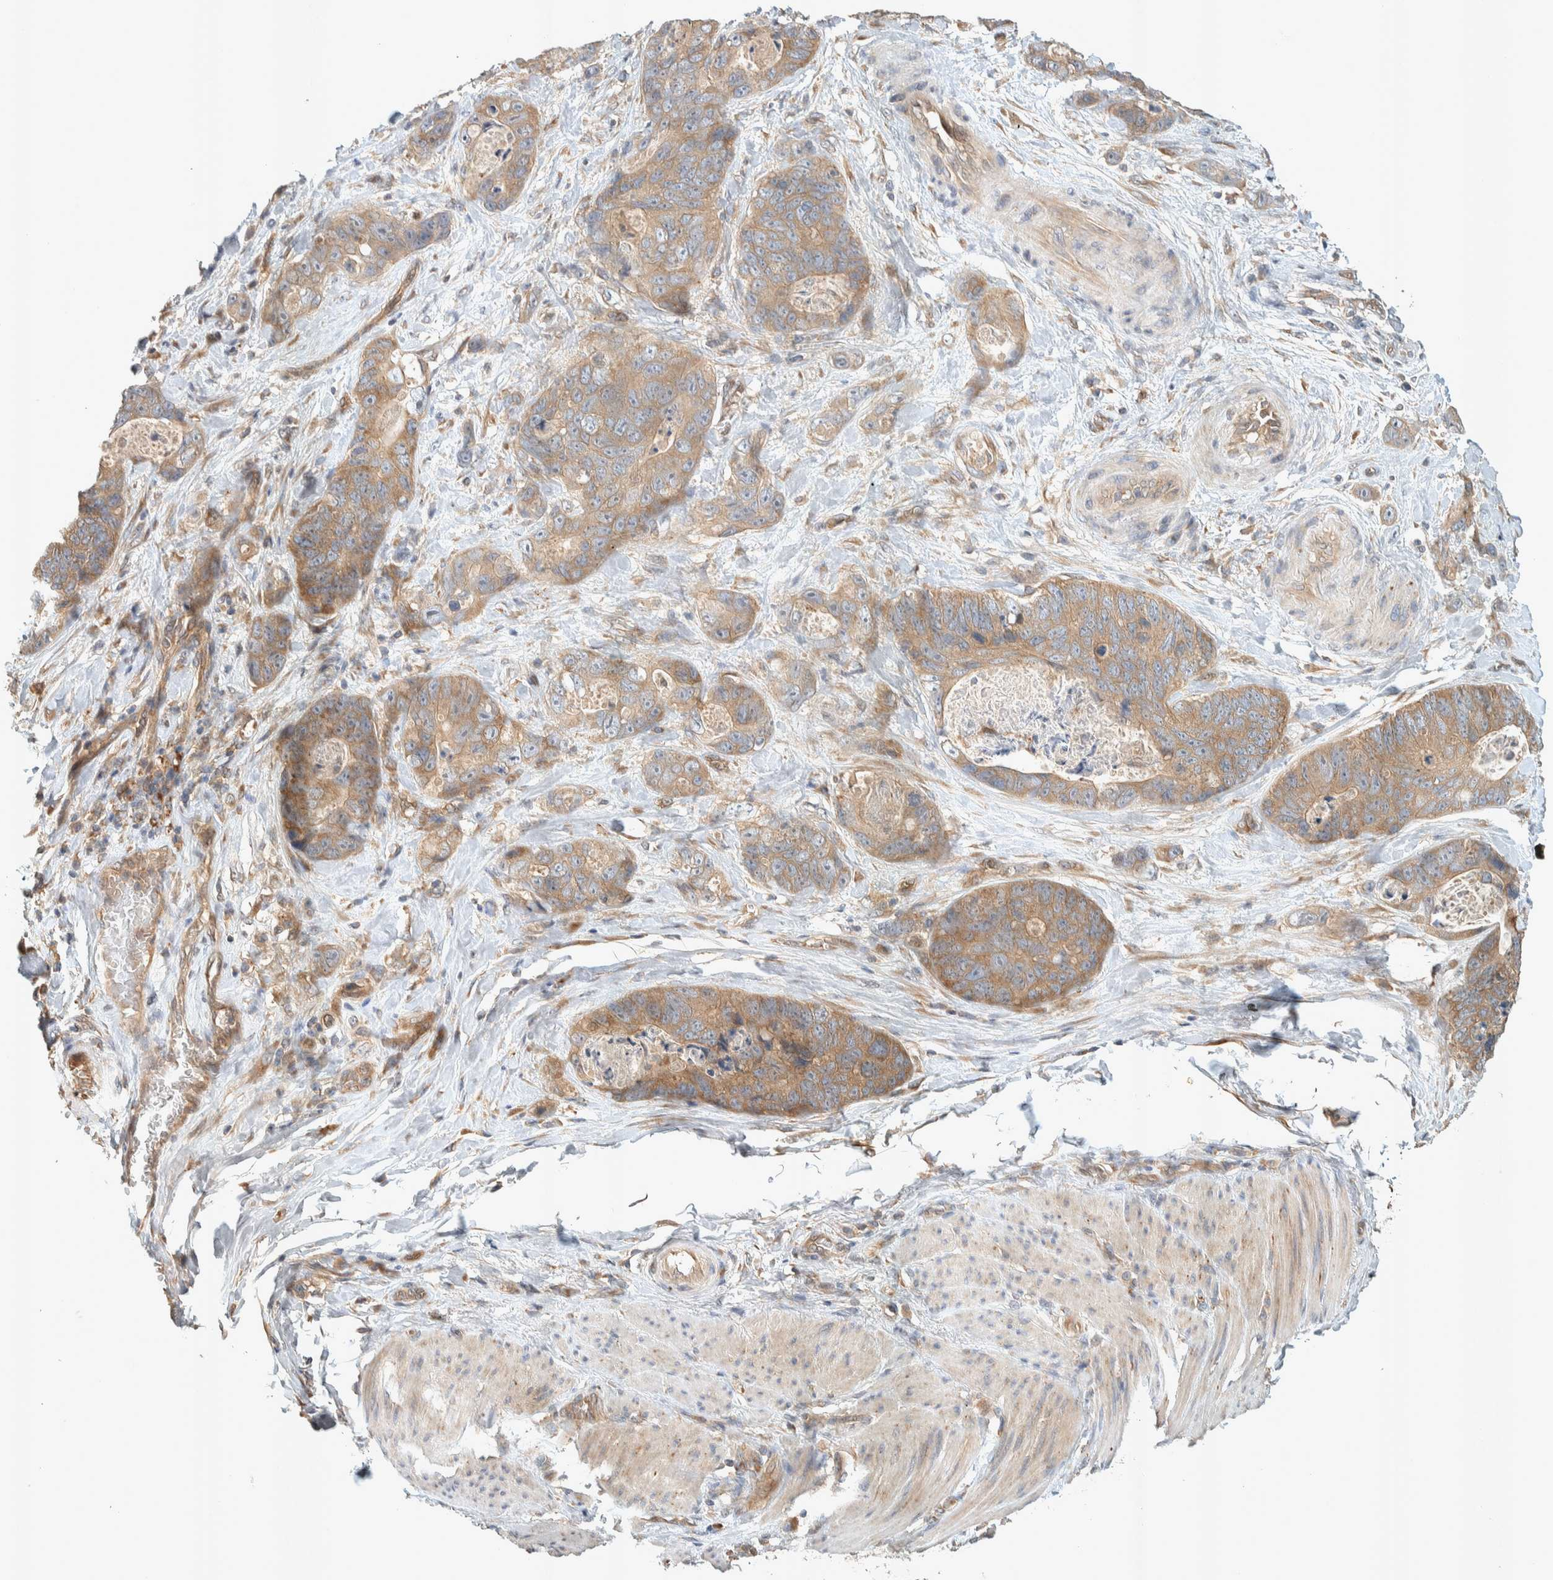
{"staining": {"intensity": "moderate", "quantity": "25%-75%", "location": "cytoplasmic/membranous"}, "tissue": "stomach cancer", "cell_type": "Tumor cells", "image_type": "cancer", "snomed": [{"axis": "morphology", "description": "Normal tissue, NOS"}, {"axis": "morphology", "description": "Adenocarcinoma, NOS"}, {"axis": "topography", "description": "Stomach"}], "caption": "Moderate cytoplasmic/membranous protein staining is identified in approximately 25%-75% of tumor cells in stomach cancer.", "gene": "PXK", "patient": {"sex": "female", "age": 89}}